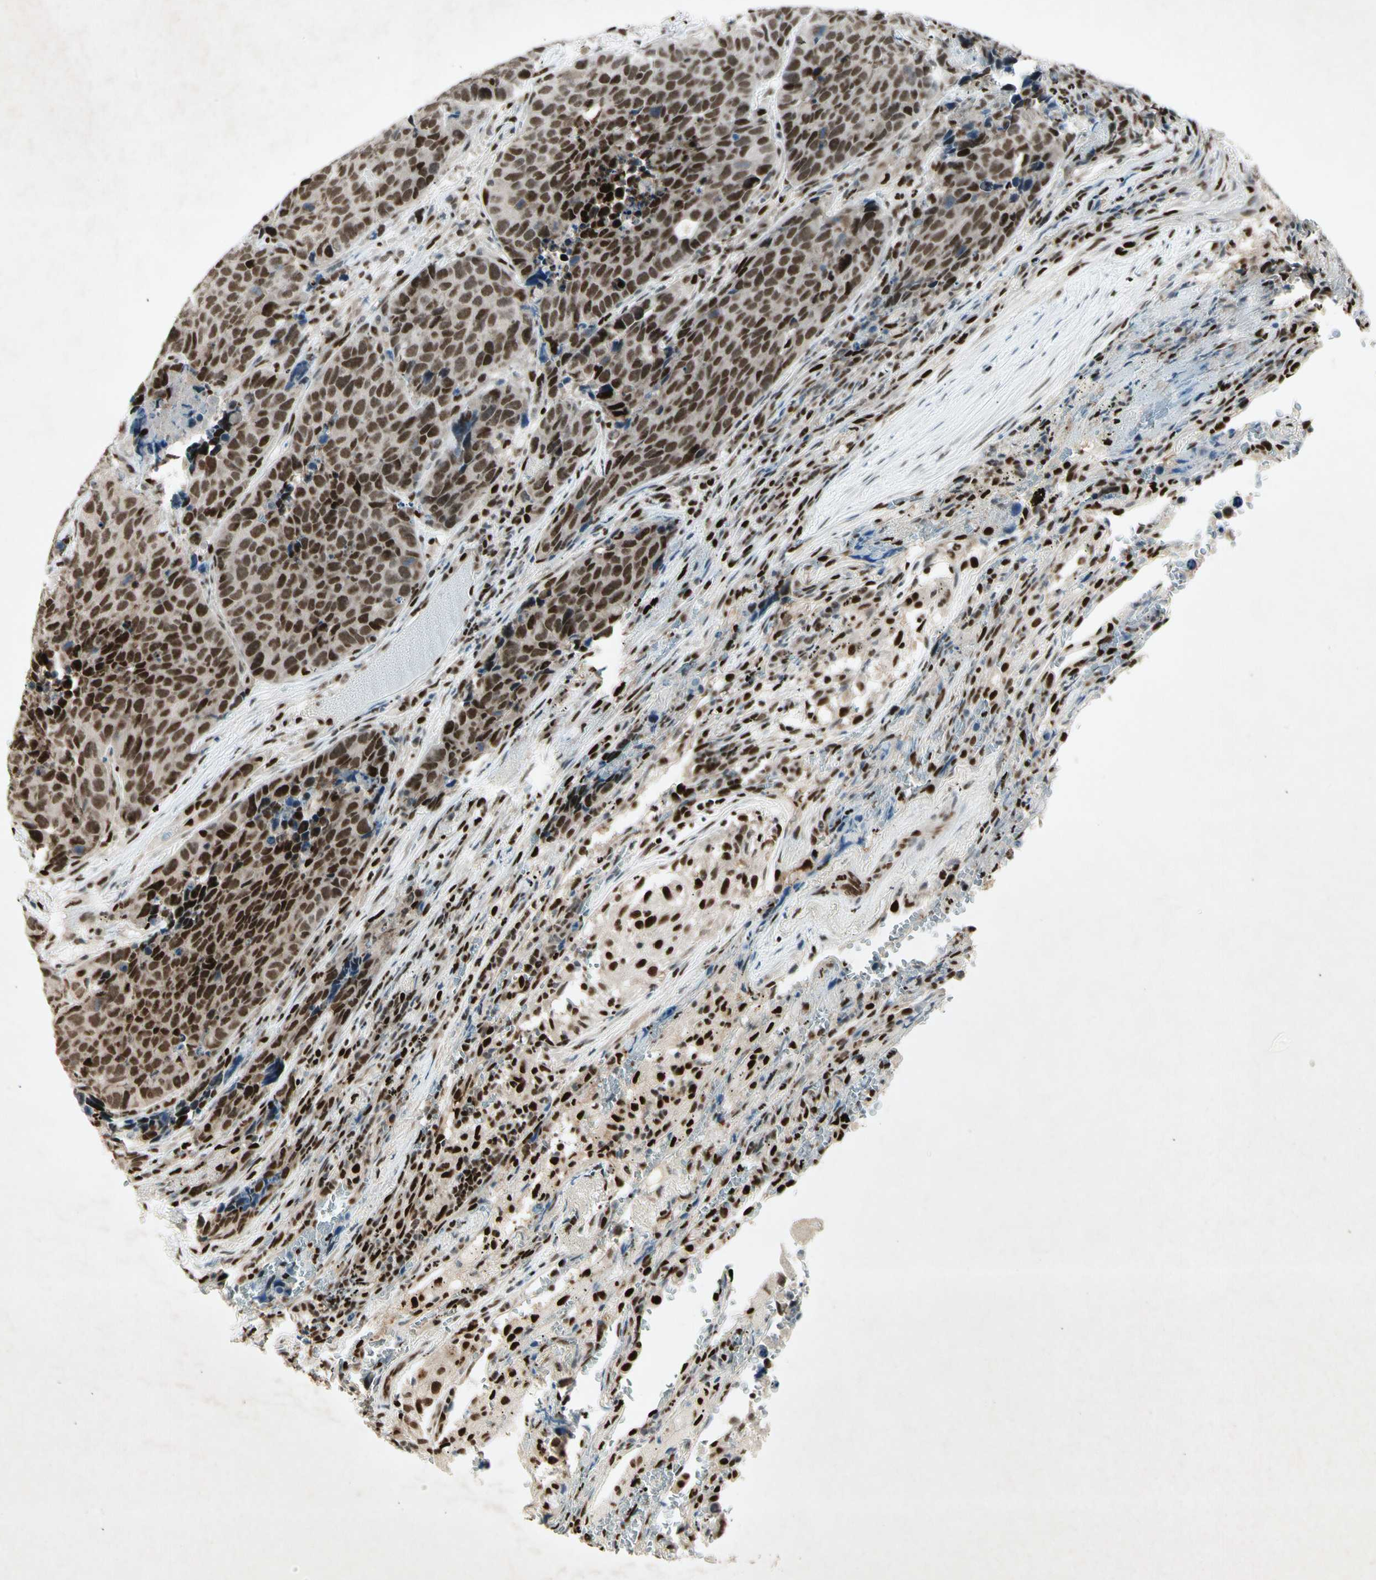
{"staining": {"intensity": "strong", "quantity": ">75%", "location": "nuclear"}, "tissue": "carcinoid", "cell_type": "Tumor cells", "image_type": "cancer", "snomed": [{"axis": "morphology", "description": "Carcinoid, malignant, NOS"}, {"axis": "topography", "description": "Lung"}], "caption": "Carcinoid was stained to show a protein in brown. There is high levels of strong nuclear staining in about >75% of tumor cells. (Brightfield microscopy of DAB IHC at high magnification).", "gene": "RNF43", "patient": {"sex": "male", "age": 60}}